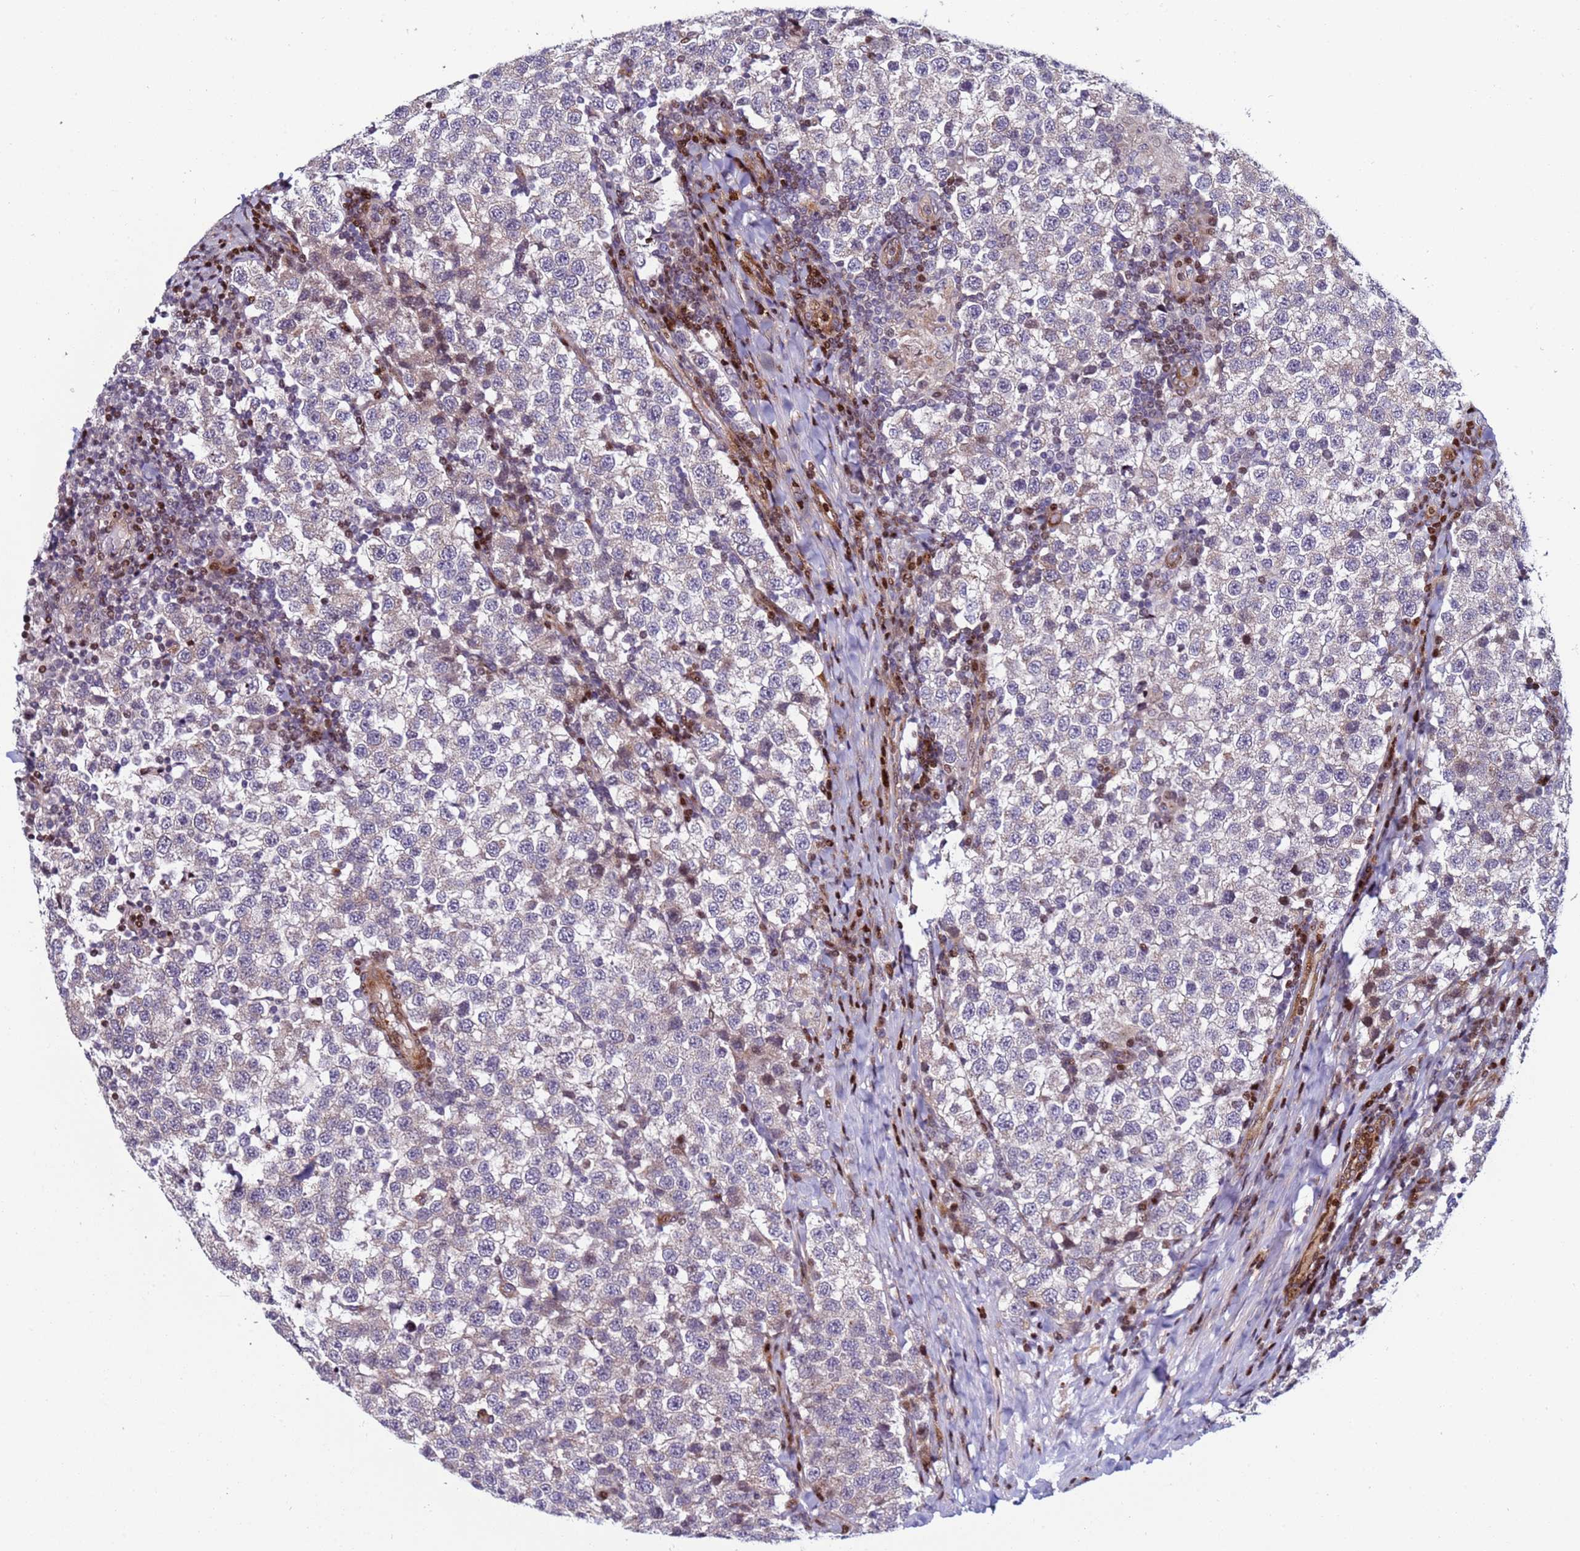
{"staining": {"intensity": "negative", "quantity": "none", "location": "none"}, "tissue": "testis cancer", "cell_type": "Tumor cells", "image_type": "cancer", "snomed": [{"axis": "morphology", "description": "Seminoma, NOS"}, {"axis": "topography", "description": "Testis"}], "caption": "A micrograph of testis seminoma stained for a protein exhibits no brown staining in tumor cells. (Stains: DAB (3,3'-diaminobenzidine) immunohistochemistry (IHC) with hematoxylin counter stain, Microscopy: brightfield microscopy at high magnification).", "gene": "WBP11", "patient": {"sex": "male", "age": 34}}